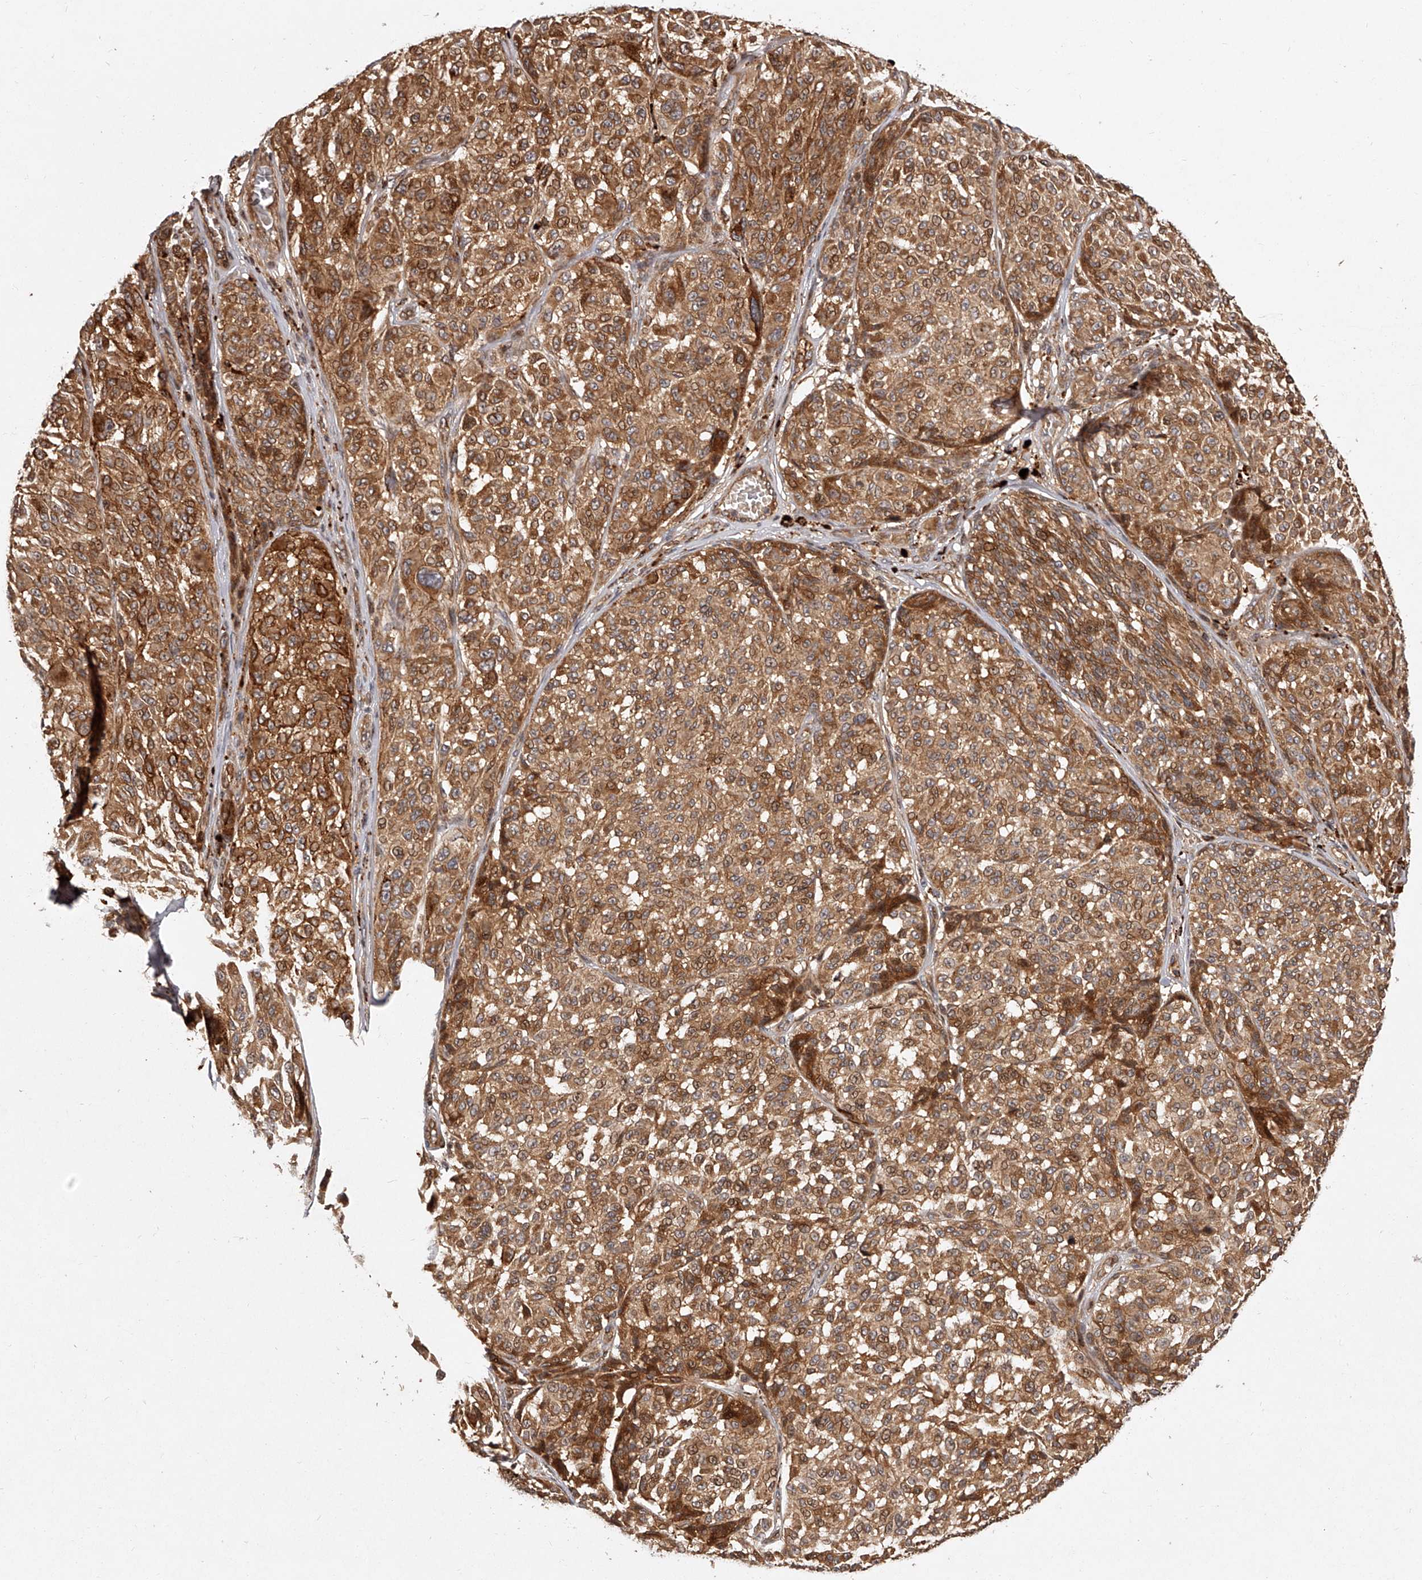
{"staining": {"intensity": "moderate", "quantity": ">75%", "location": "cytoplasmic/membranous"}, "tissue": "melanoma", "cell_type": "Tumor cells", "image_type": "cancer", "snomed": [{"axis": "morphology", "description": "Malignant melanoma, NOS"}, {"axis": "topography", "description": "Skin"}], "caption": "Immunohistochemical staining of human melanoma demonstrates medium levels of moderate cytoplasmic/membranous staining in approximately >75% of tumor cells.", "gene": "CRYZL1", "patient": {"sex": "male", "age": 83}}